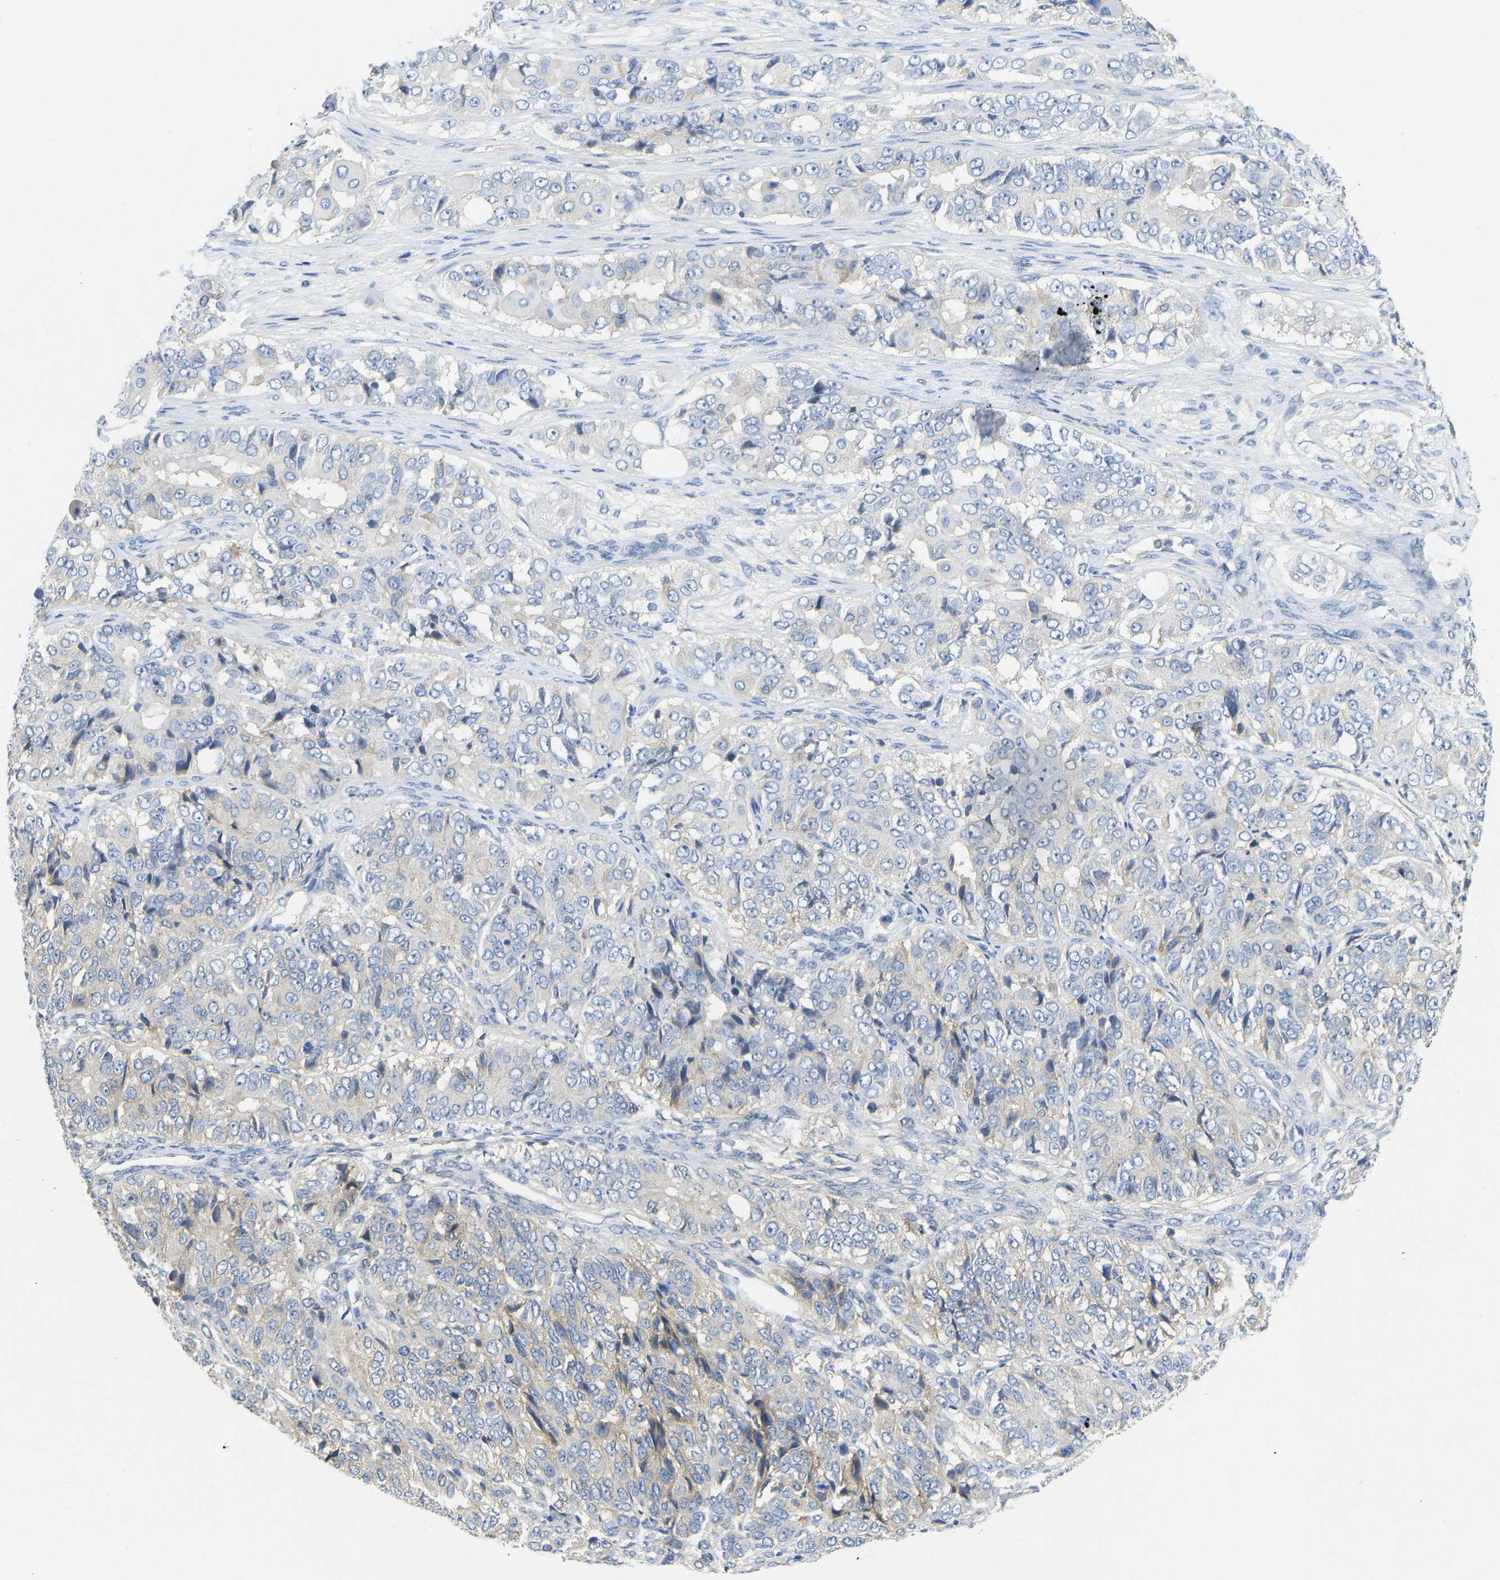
{"staining": {"intensity": "negative", "quantity": "none", "location": "none"}, "tissue": "ovarian cancer", "cell_type": "Tumor cells", "image_type": "cancer", "snomed": [{"axis": "morphology", "description": "Carcinoma, endometroid"}, {"axis": "topography", "description": "Ovary"}], "caption": "Immunohistochemical staining of human endometroid carcinoma (ovarian) reveals no significant positivity in tumor cells. (DAB immunohistochemistry (IHC) visualized using brightfield microscopy, high magnification).", "gene": "NDRG3", "patient": {"sex": "female", "age": 51}}